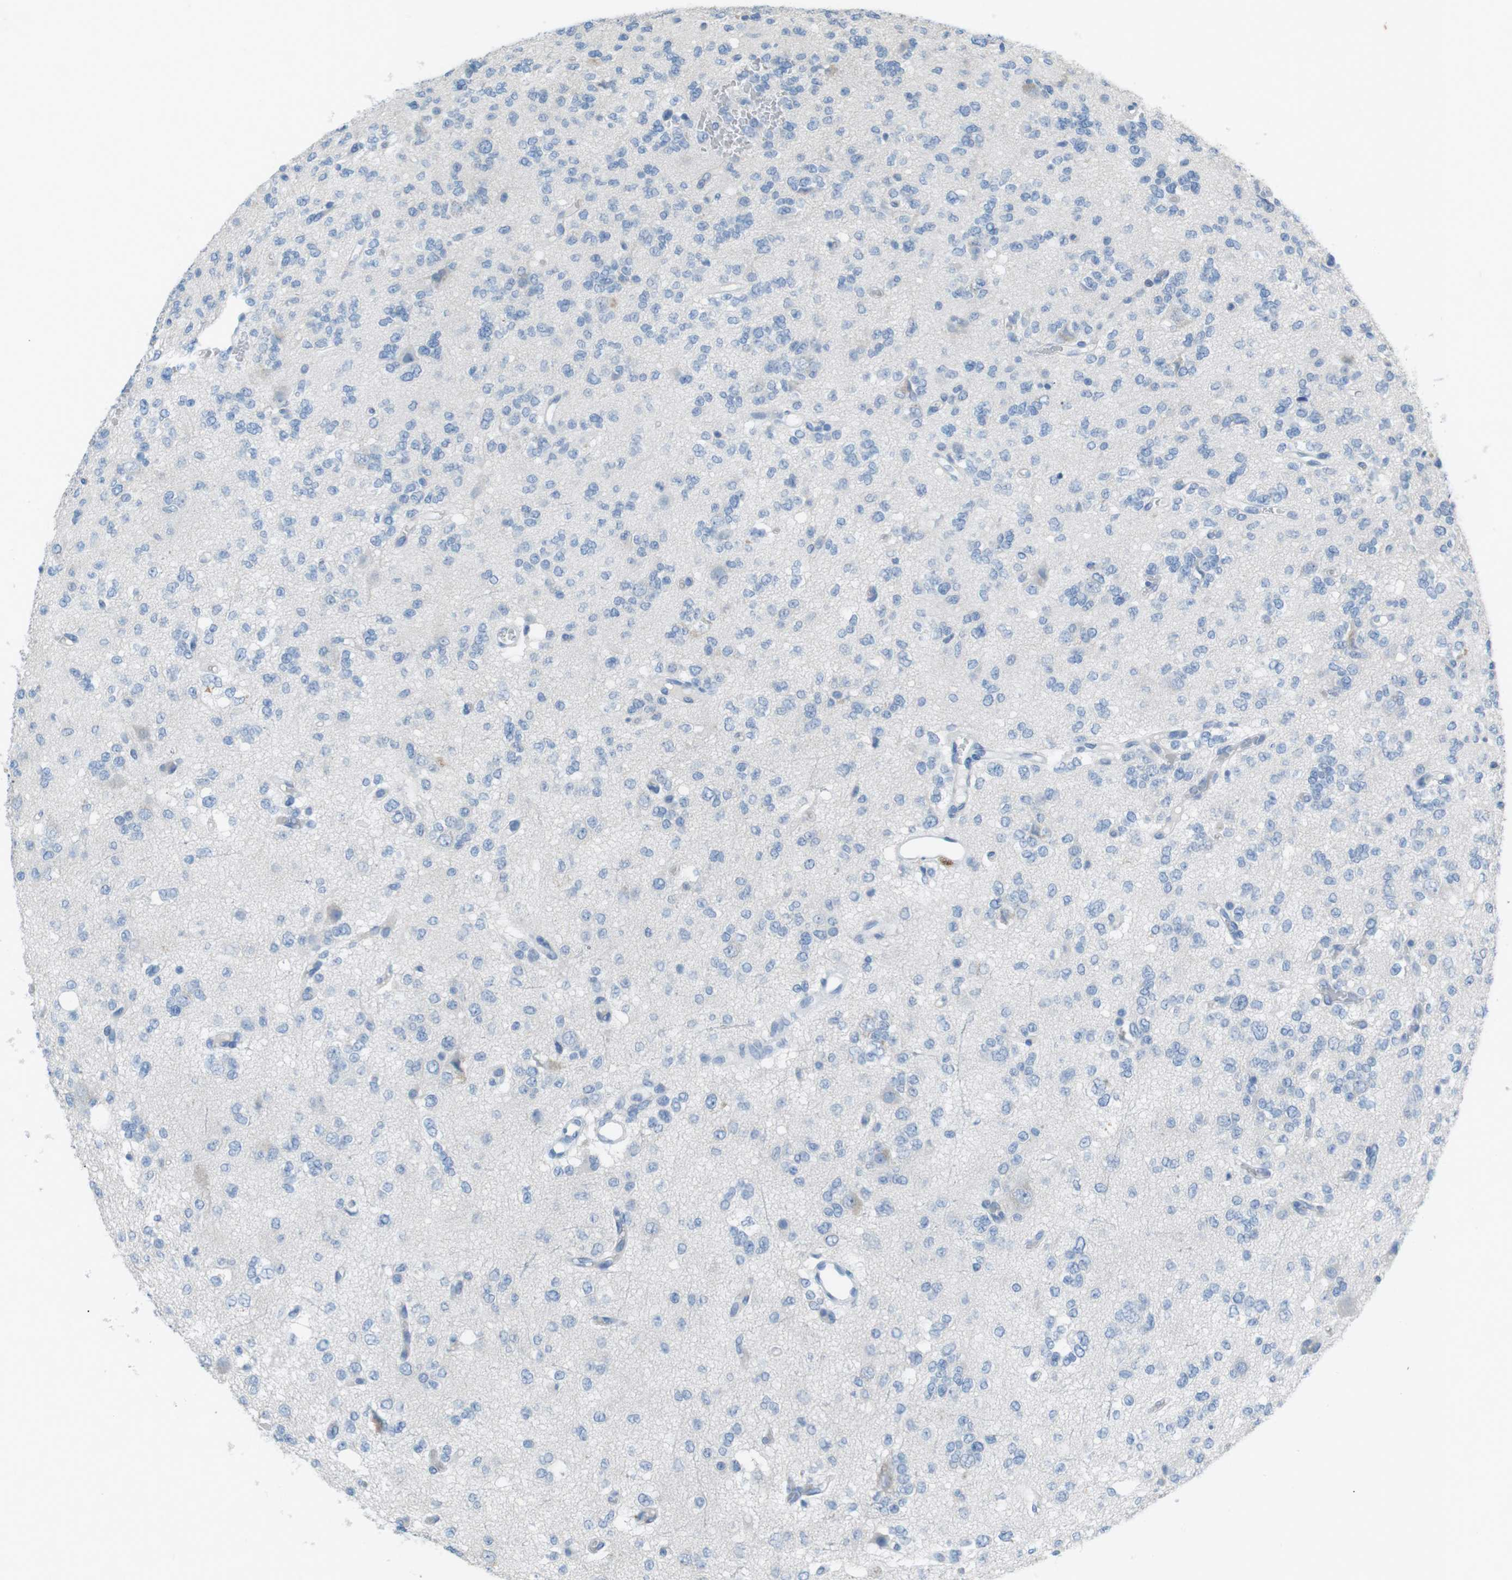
{"staining": {"intensity": "negative", "quantity": "none", "location": "none"}, "tissue": "glioma", "cell_type": "Tumor cells", "image_type": "cancer", "snomed": [{"axis": "morphology", "description": "Glioma, malignant, Low grade"}, {"axis": "topography", "description": "Brain"}], "caption": "Immunohistochemical staining of low-grade glioma (malignant) shows no significant staining in tumor cells.", "gene": "SALL4", "patient": {"sex": "male", "age": 38}}